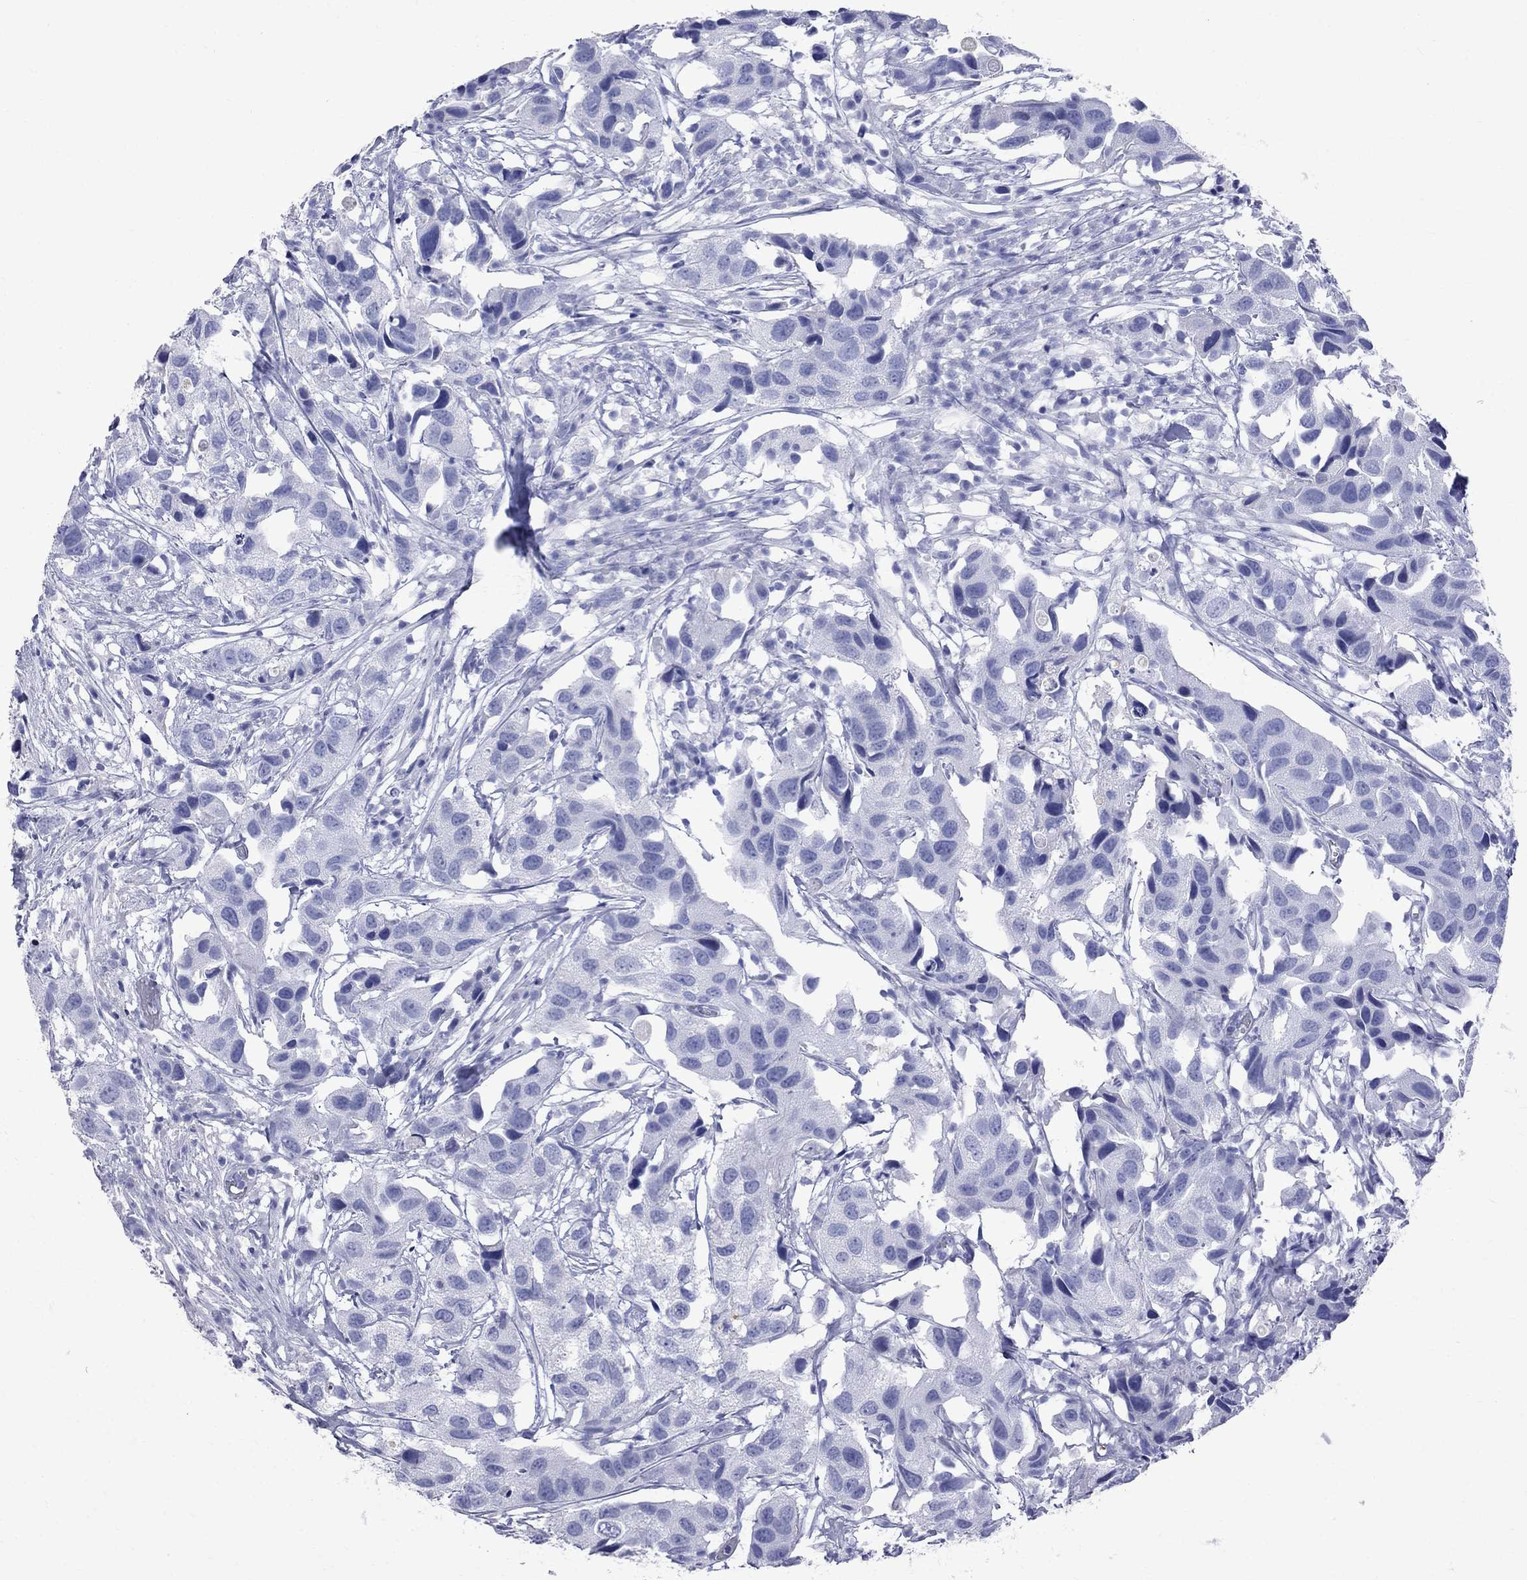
{"staining": {"intensity": "negative", "quantity": "none", "location": "none"}, "tissue": "urothelial cancer", "cell_type": "Tumor cells", "image_type": "cancer", "snomed": [{"axis": "morphology", "description": "Urothelial carcinoma, High grade"}, {"axis": "topography", "description": "Urinary bladder"}], "caption": "Image shows no protein staining in tumor cells of high-grade urothelial carcinoma tissue.", "gene": "S100A3", "patient": {"sex": "male", "age": 79}}